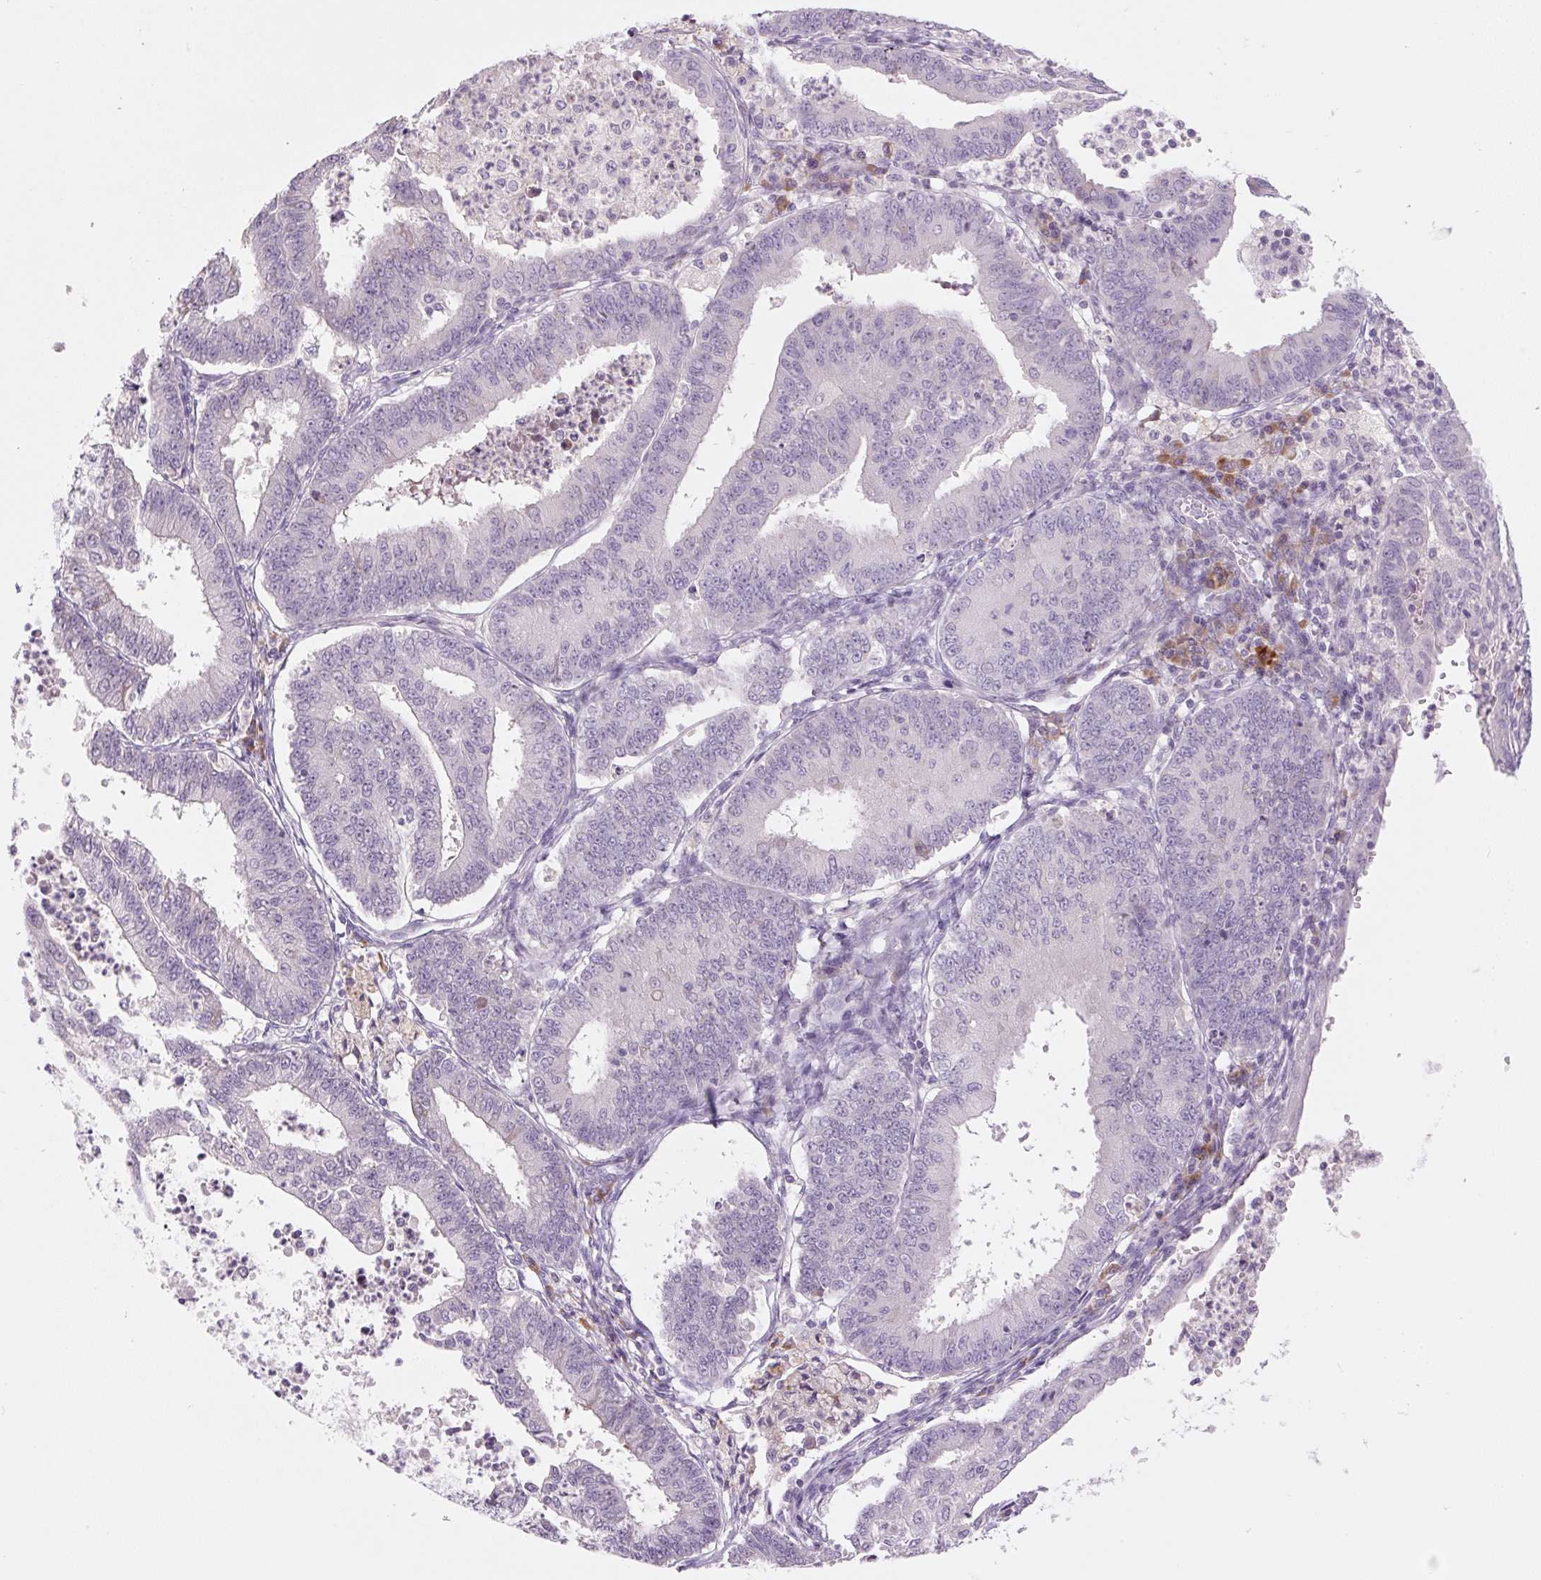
{"staining": {"intensity": "negative", "quantity": "none", "location": "none"}, "tissue": "endometrial cancer", "cell_type": "Tumor cells", "image_type": "cancer", "snomed": [{"axis": "morphology", "description": "Adenocarcinoma, NOS"}, {"axis": "topography", "description": "Endometrium"}], "caption": "This is an IHC micrograph of endometrial cancer (adenocarcinoma). There is no positivity in tumor cells.", "gene": "TMEM100", "patient": {"sex": "female", "age": 73}}